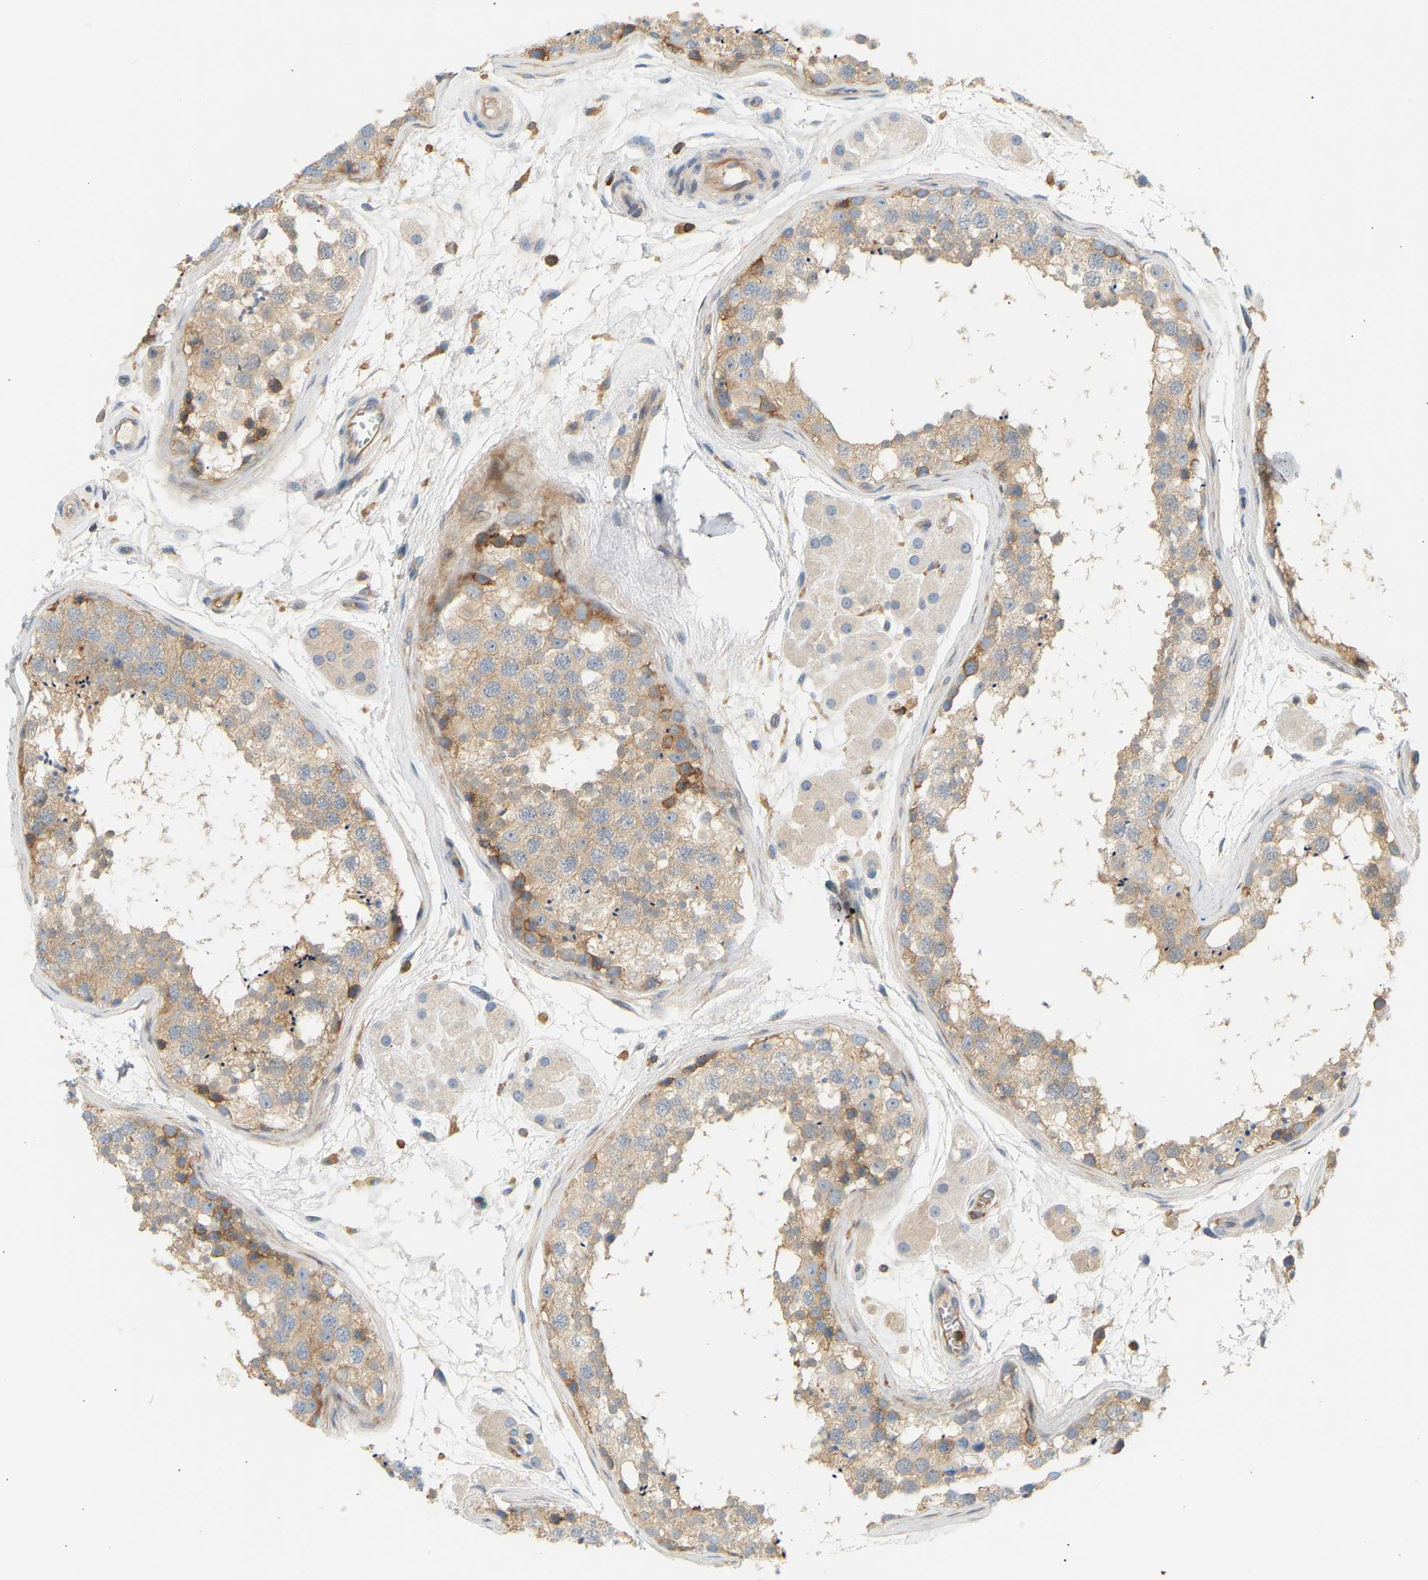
{"staining": {"intensity": "weak", "quantity": "25%-75%", "location": "cytoplasmic/membranous"}, "tissue": "testis", "cell_type": "Cells in seminiferous ducts", "image_type": "normal", "snomed": [{"axis": "morphology", "description": "Normal tissue, NOS"}, {"axis": "topography", "description": "Testis"}], "caption": "Weak cytoplasmic/membranous positivity is present in about 25%-75% of cells in seminiferous ducts in benign testis.", "gene": "FNBP1", "patient": {"sex": "male", "age": 56}}